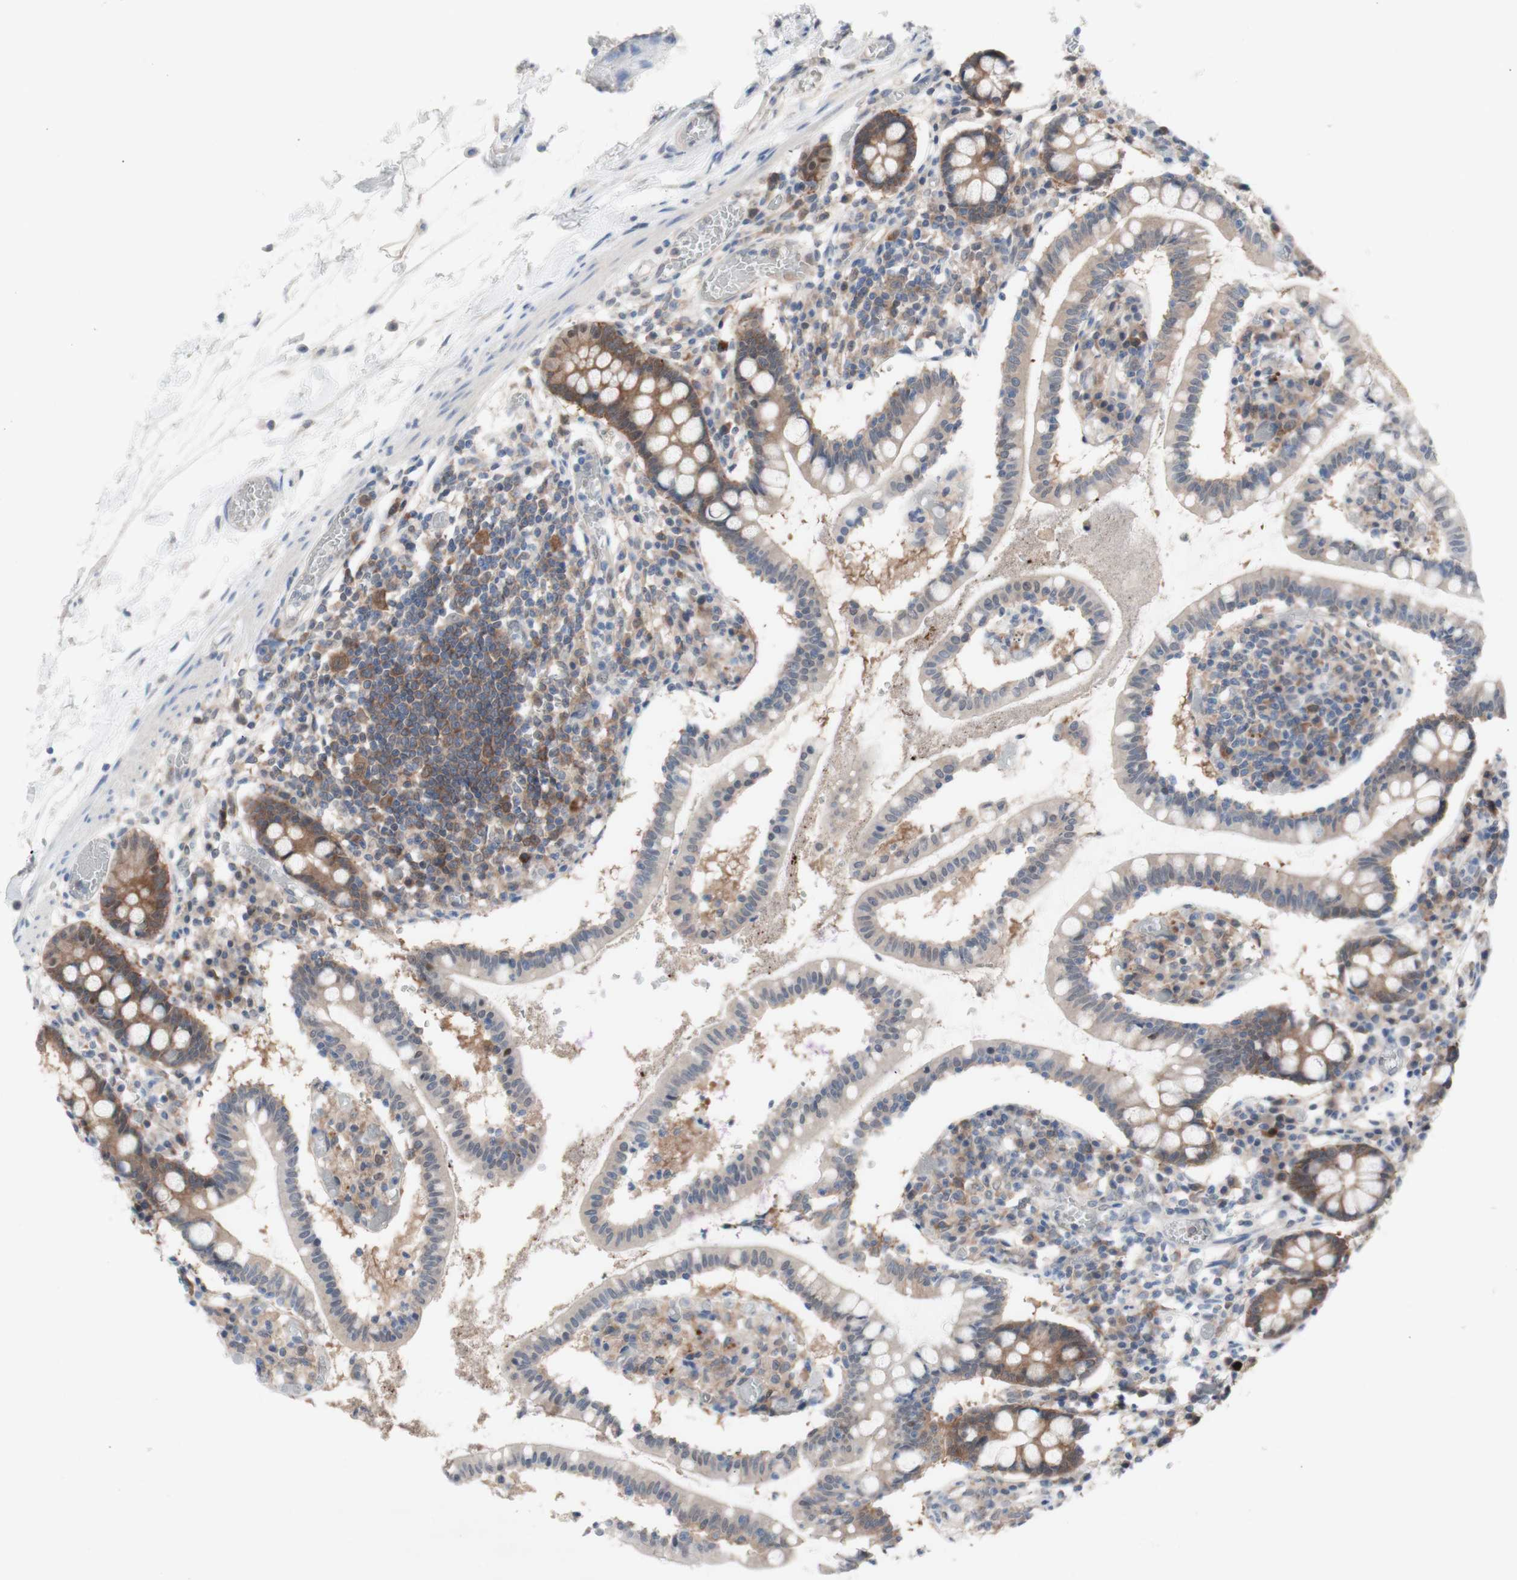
{"staining": {"intensity": "moderate", "quantity": "25%-75%", "location": "cytoplasmic/membranous"}, "tissue": "small intestine", "cell_type": "Glandular cells", "image_type": "normal", "snomed": [{"axis": "morphology", "description": "Normal tissue, NOS"}, {"axis": "topography", "description": "Small intestine"}], "caption": "Immunohistochemistry of unremarkable small intestine exhibits medium levels of moderate cytoplasmic/membranous positivity in about 25%-75% of glandular cells. (brown staining indicates protein expression, while blue staining denotes nuclei).", "gene": "PRMT5", "patient": {"sex": "female", "age": 61}}